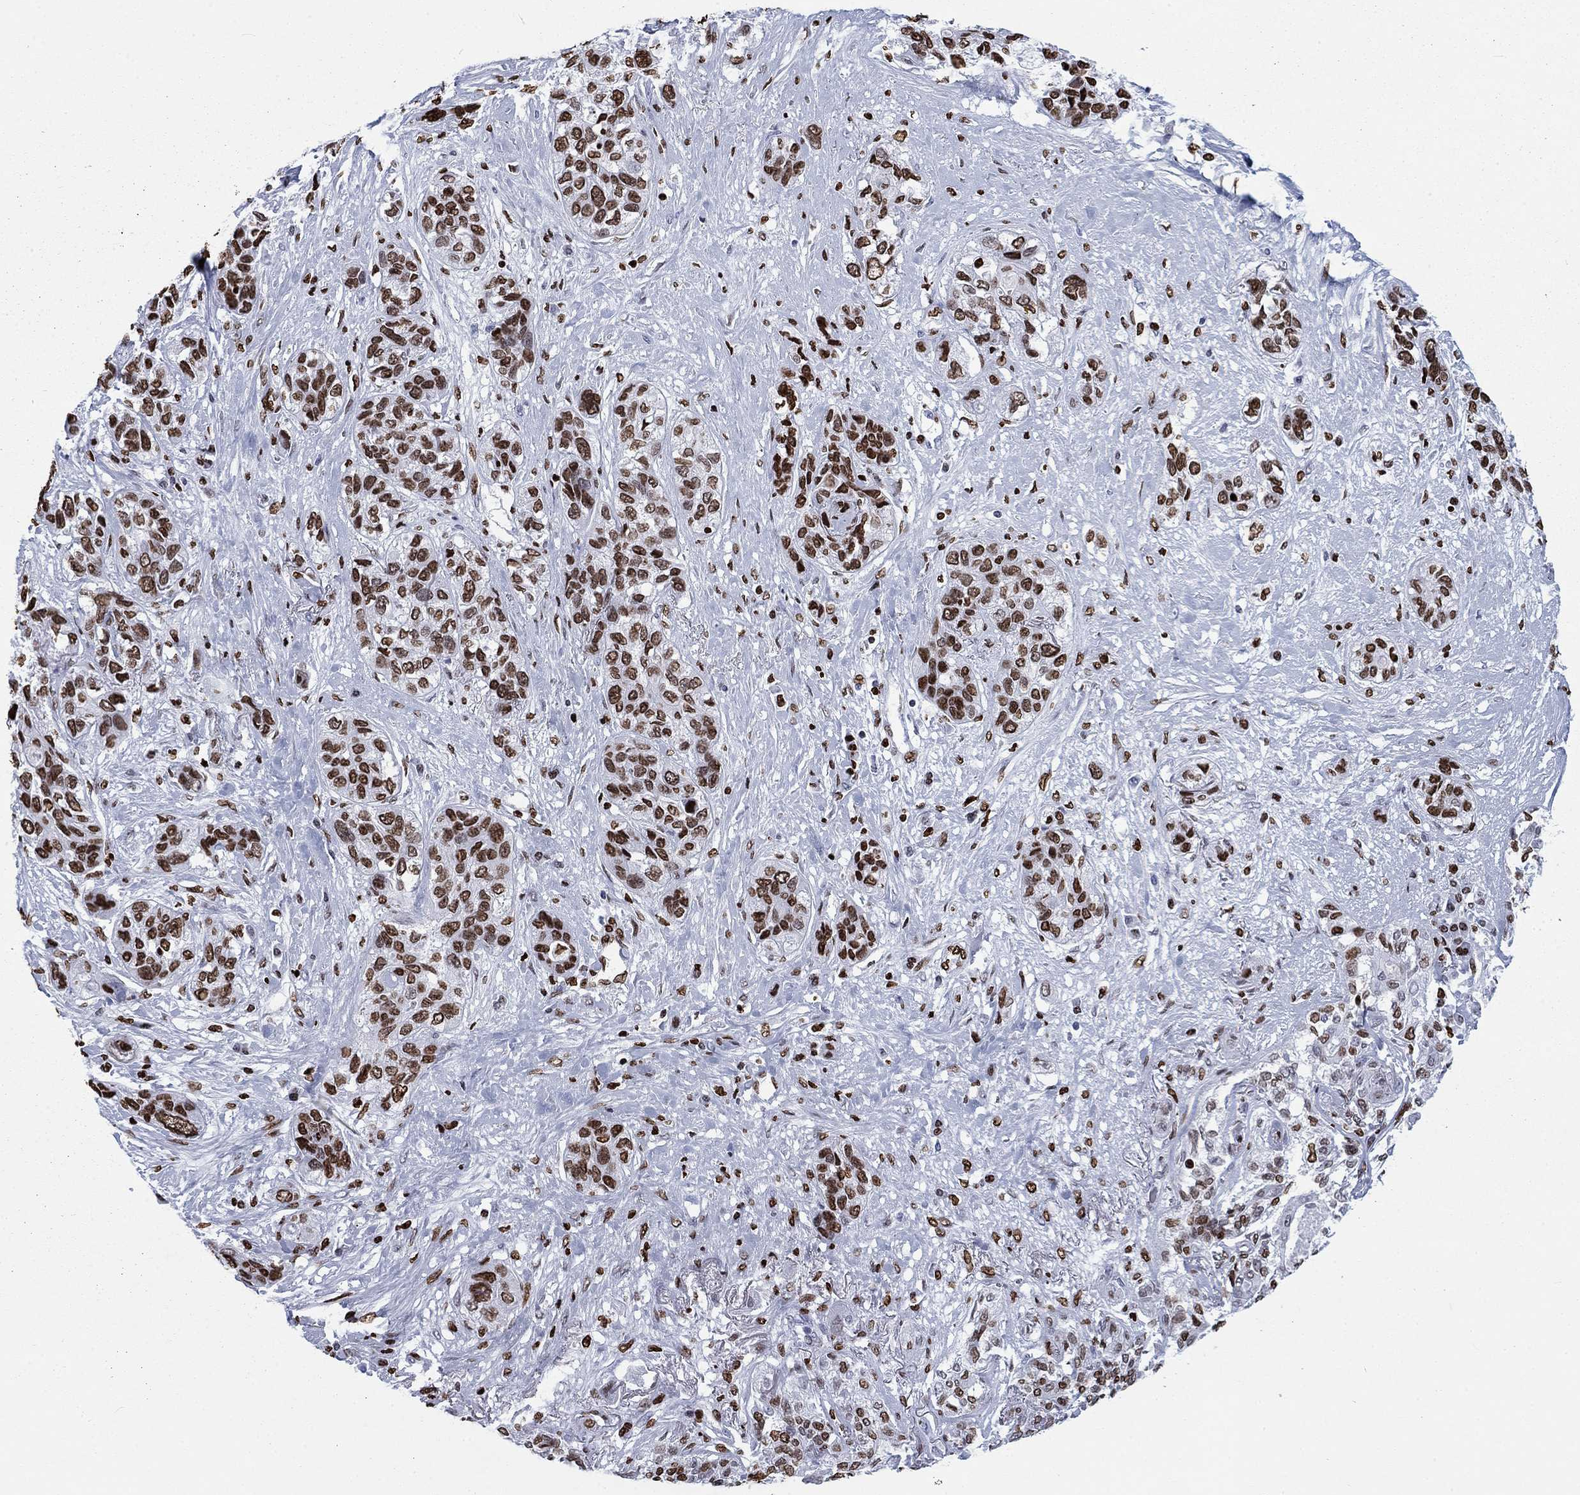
{"staining": {"intensity": "strong", "quantity": "25%-75%", "location": "nuclear"}, "tissue": "lung cancer", "cell_type": "Tumor cells", "image_type": "cancer", "snomed": [{"axis": "morphology", "description": "Squamous cell carcinoma, NOS"}, {"axis": "topography", "description": "Lung"}], "caption": "Lung cancer (squamous cell carcinoma) tissue displays strong nuclear expression in approximately 25%-75% of tumor cells, visualized by immunohistochemistry.", "gene": "H1-5", "patient": {"sex": "female", "age": 70}}